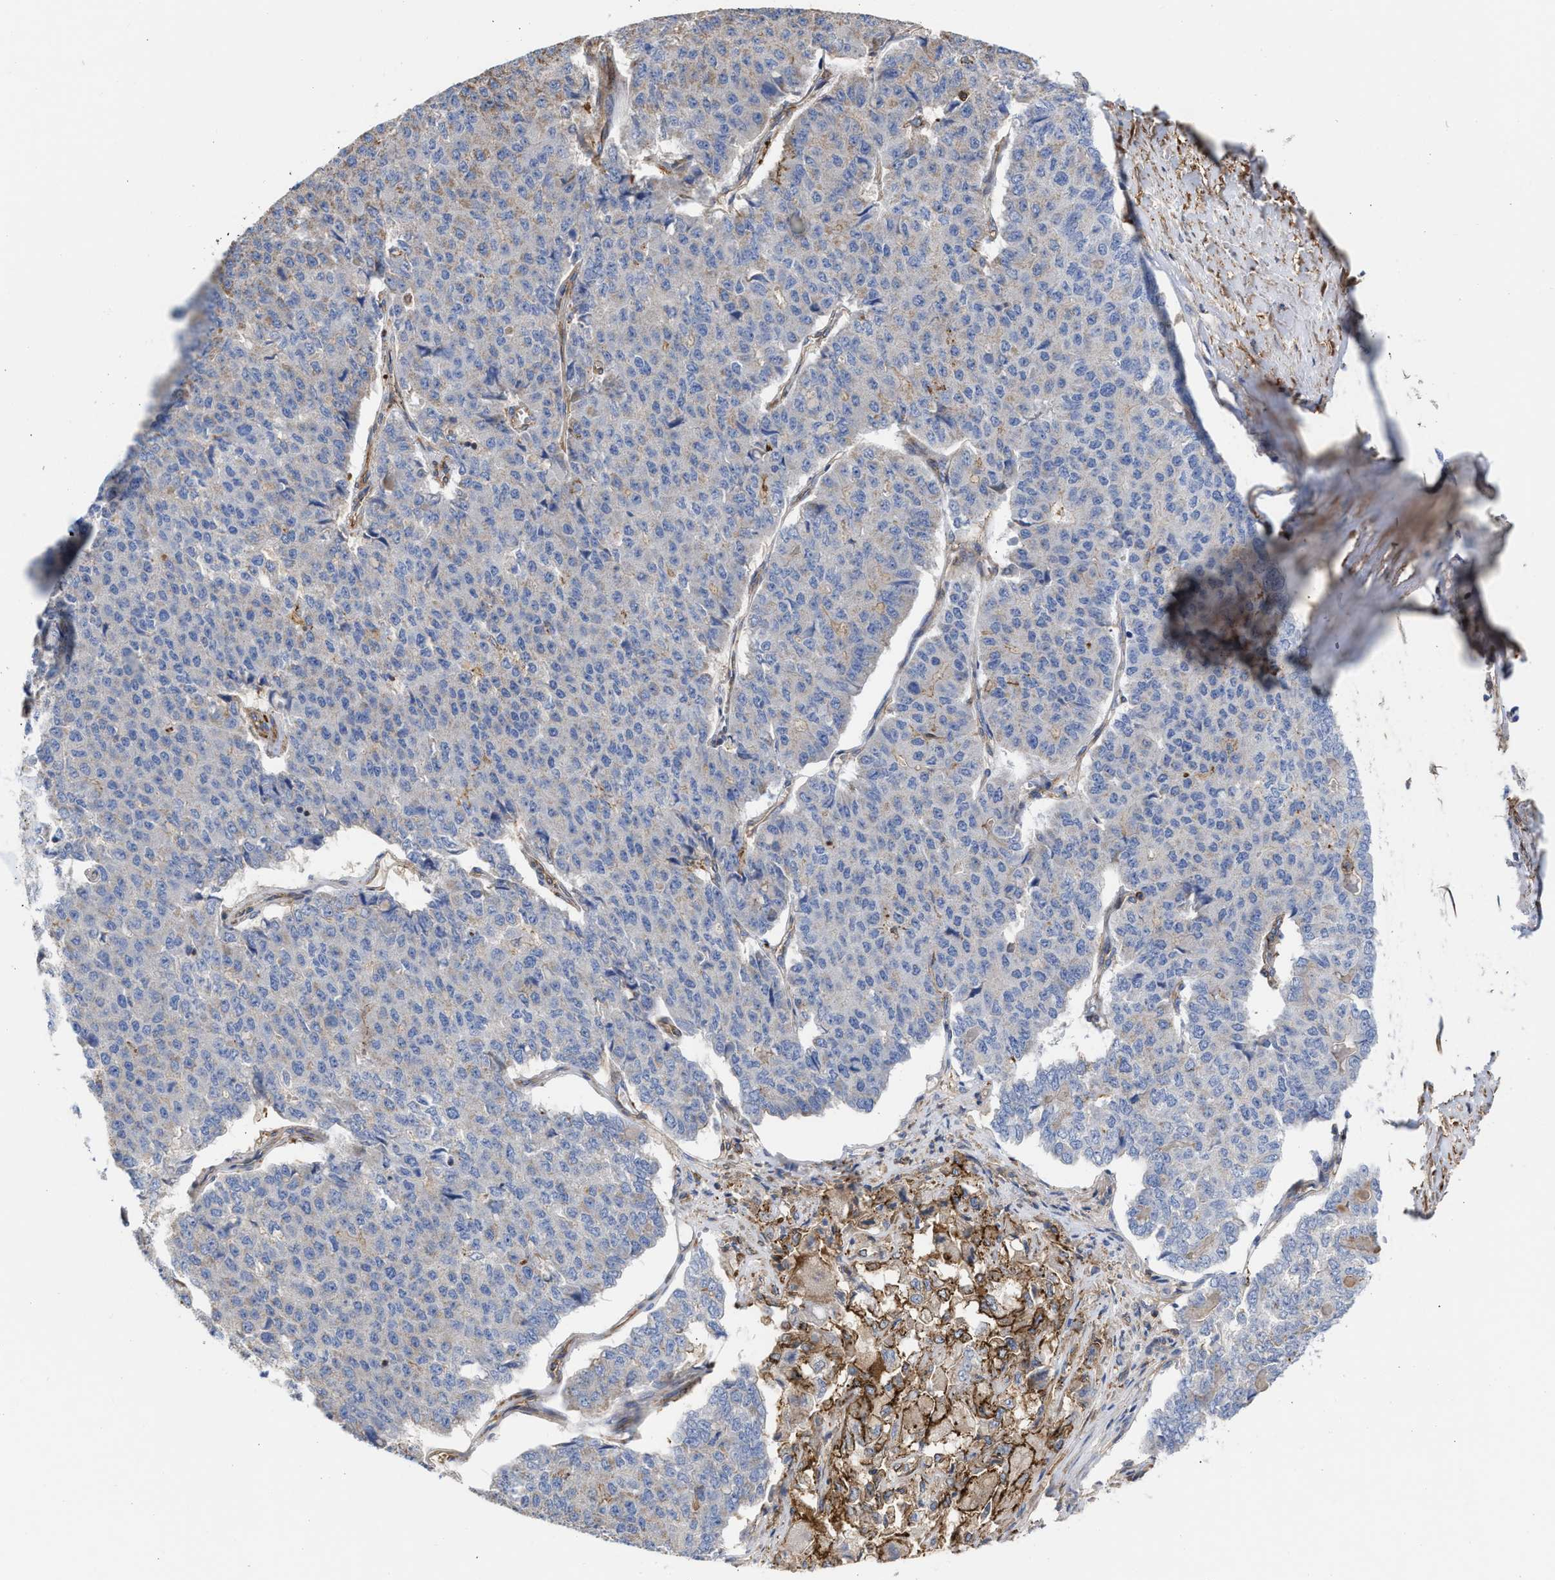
{"staining": {"intensity": "negative", "quantity": "none", "location": "none"}, "tissue": "pancreatic cancer", "cell_type": "Tumor cells", "image_type": "cancer", "snomed": [{"axis": "morphology", "description": "Adenocarcinoma, NOS"}, {"axis": "topography", "description": "Pancreas"}], "caption": "Tumor cells show no significant protein positivity in pancreatic cancer.", "gene": "HS3ST5", "patient": {"sex": "male", "age": 50}}